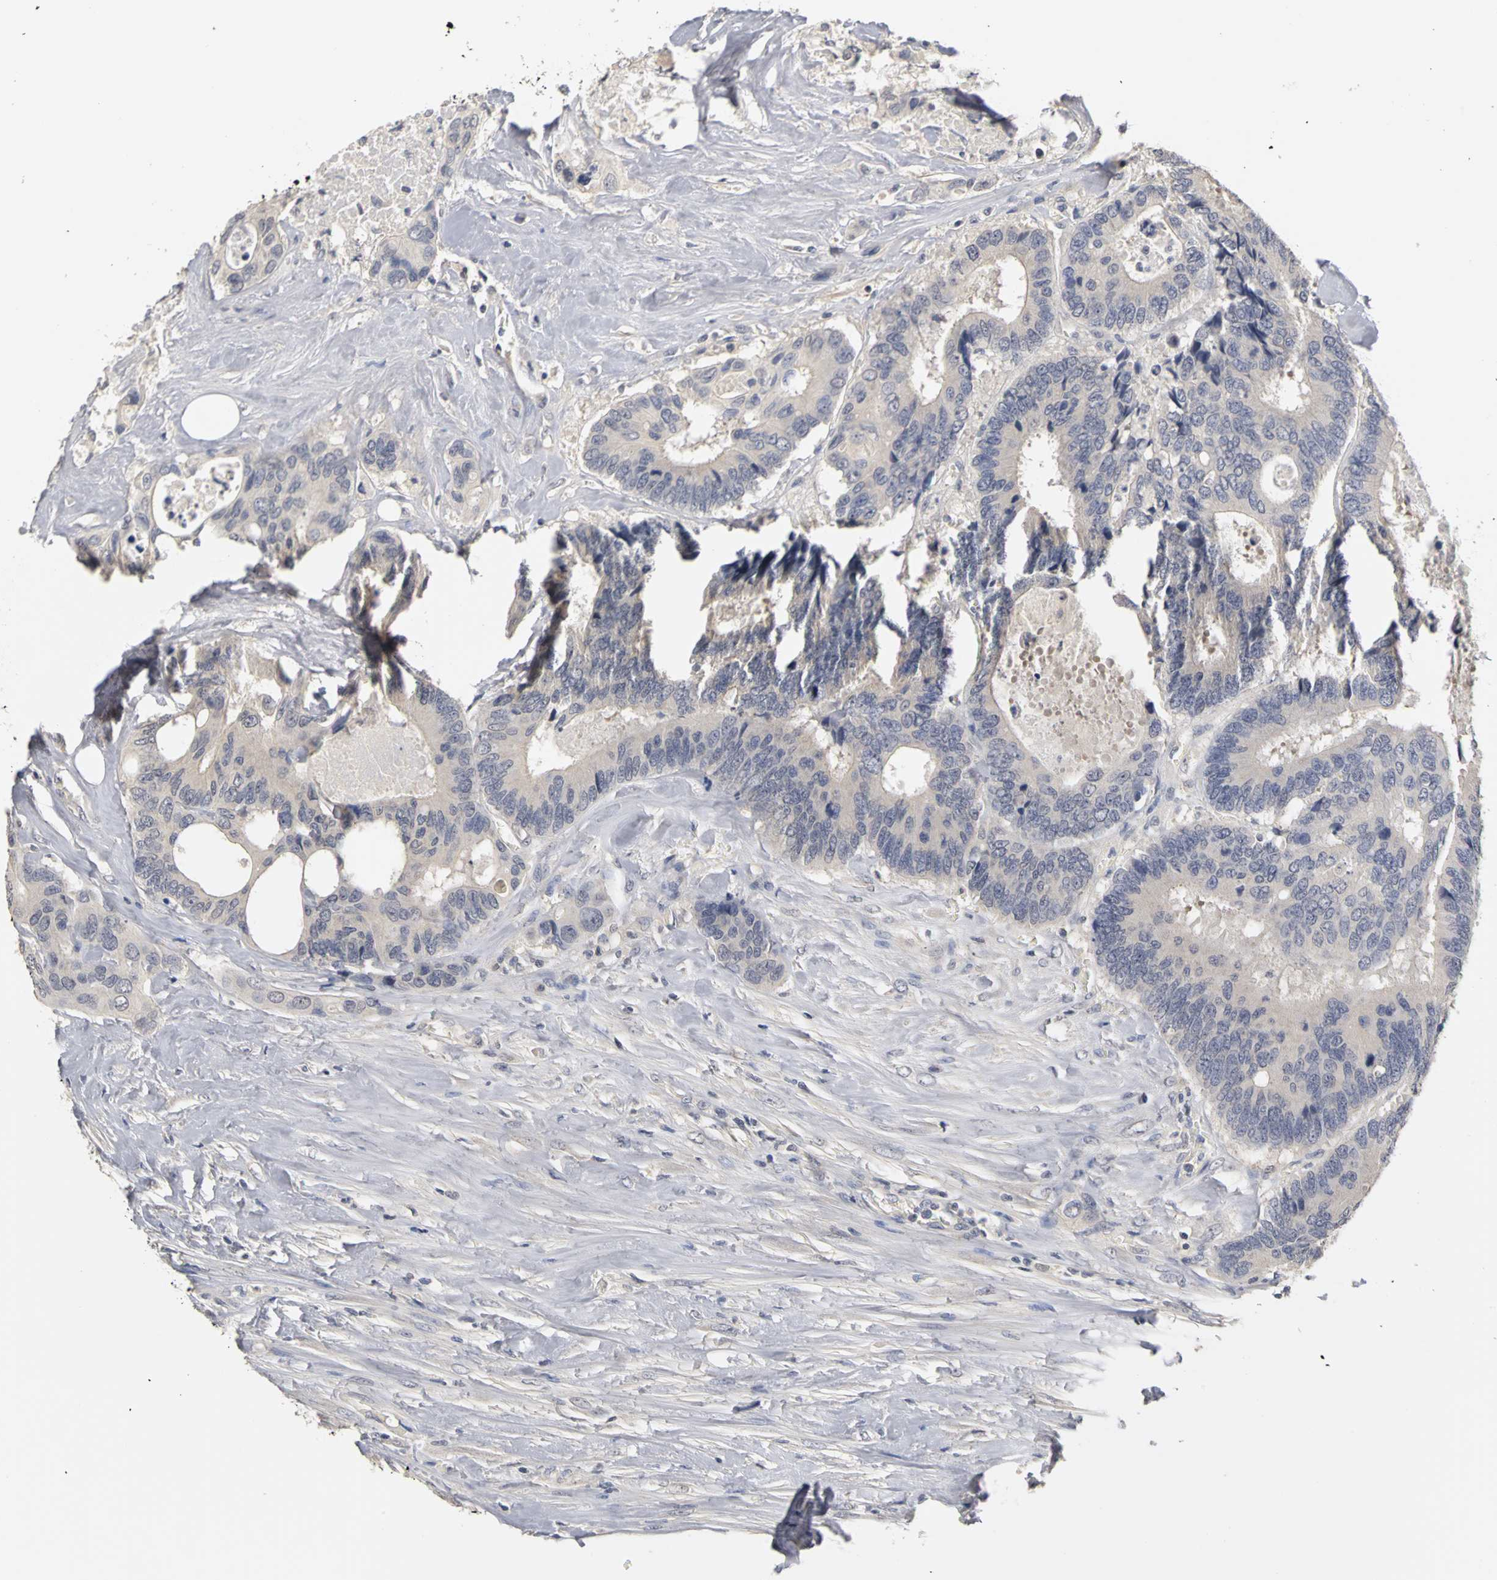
{"staining": {"intensity": "negative", "quantity": "none", "location": "none"}, "tissue": "colorectal cancer", "cell_type": "Tumor cells", "image_type": "cancer", "snomed": [{"axis": "morphology", "description": "Adenocarcinoma, NOS"}, {"axis": "topography", "description": "Rectum"}], "caption": "Tumor cells are negative for protein expression in human colorectal cancer (adenocarcinoma).", "gene": "PGR", "patient": {"sex": "male", "age": 55}}